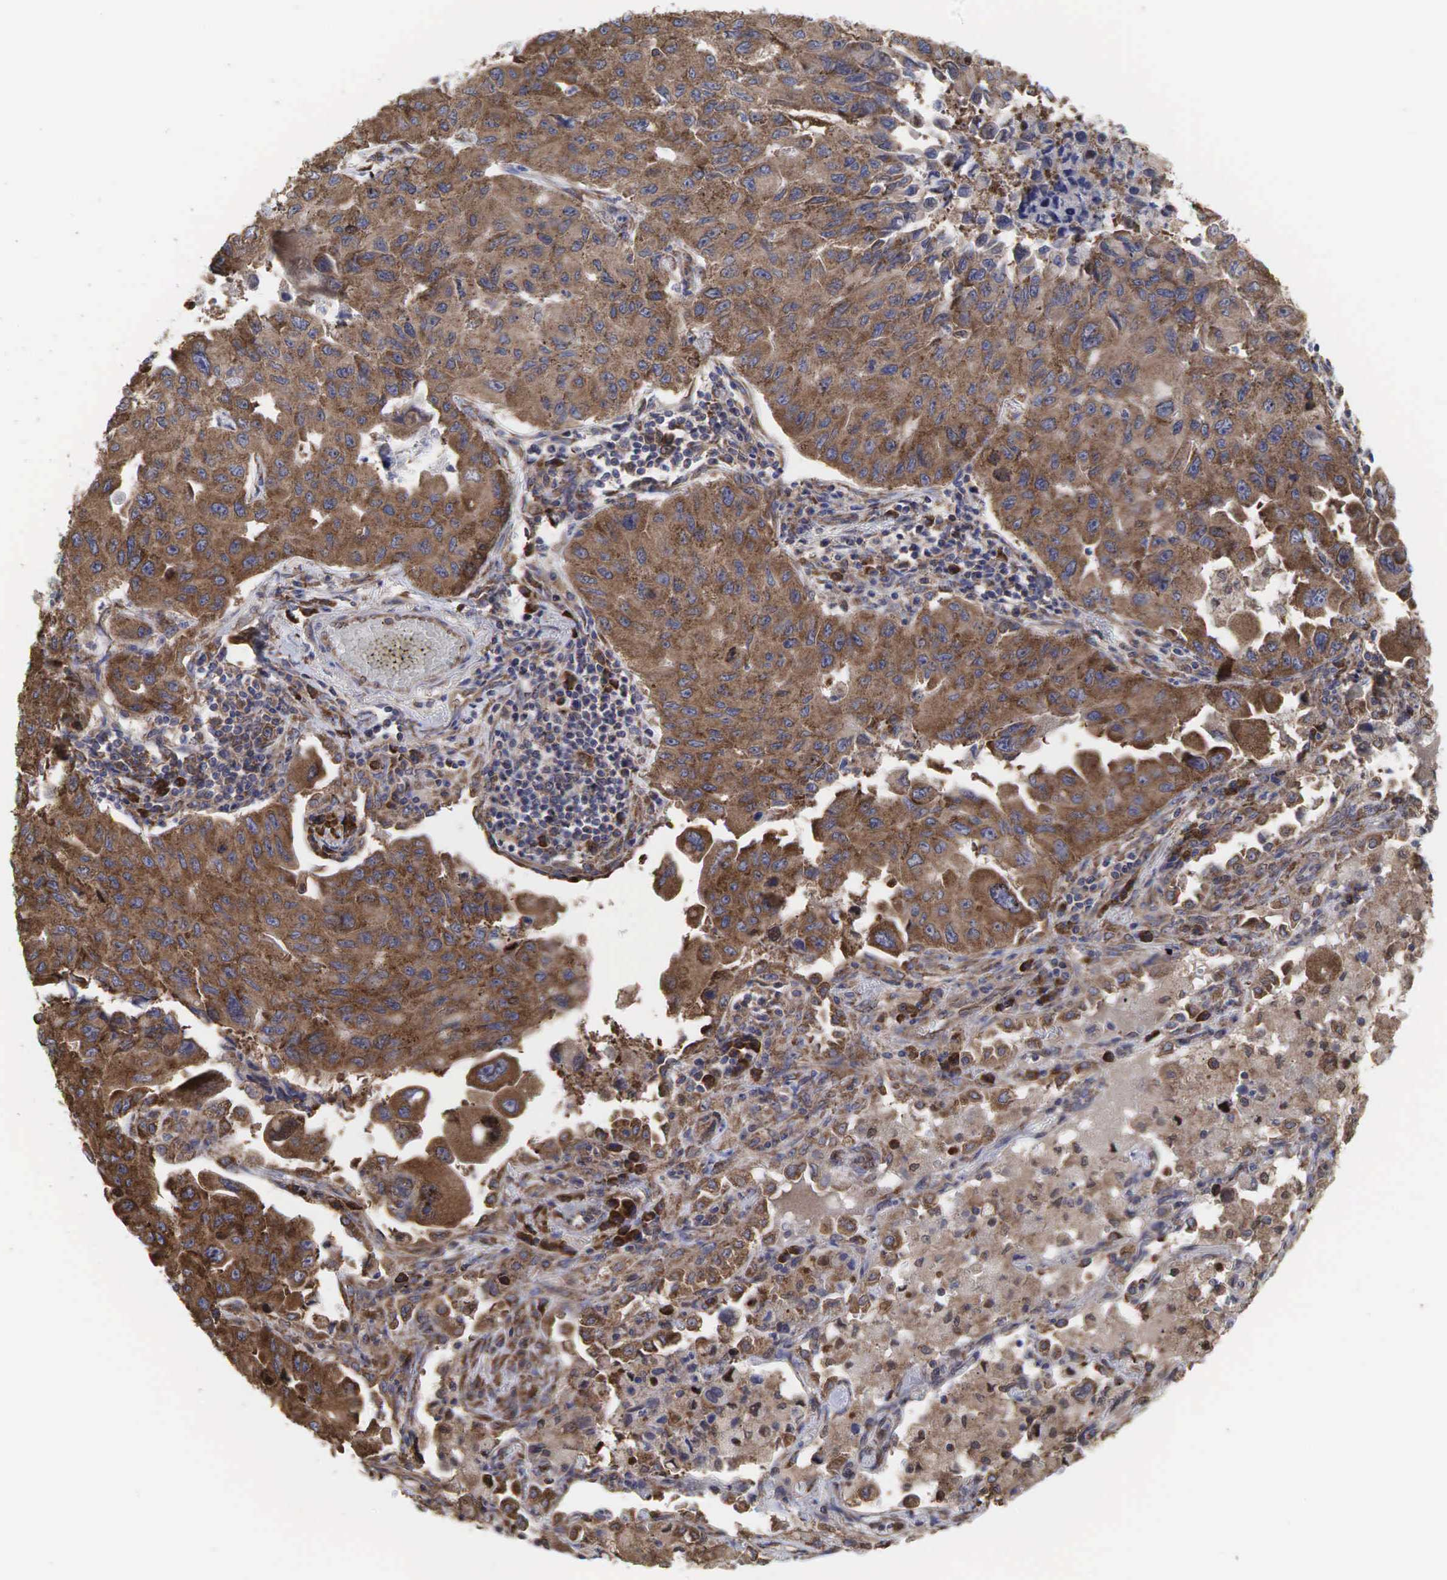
{"staining": {"intensity": "moderate", "quantity": ">75%", "location": "cytoplasmic/membranous"}, "tissue": "lung cancer", "cell_type": "Tumor cells", "image_type": "cancer", "snomed": [{"axis": "morphology", "description": "Adenocarcinoma, NOS"}, {"axis": "topography", "description": "Lung"}], "caption": "Moderate cytoplasmic/membranous protein positivity is seen in about >75% of tumor cells in lung adenocarcinoma. (Brightfield microscopy of DAB IHC at high magnification).", "gene": "PABPC5", "patient": {"sex": "male", "age": 64}}